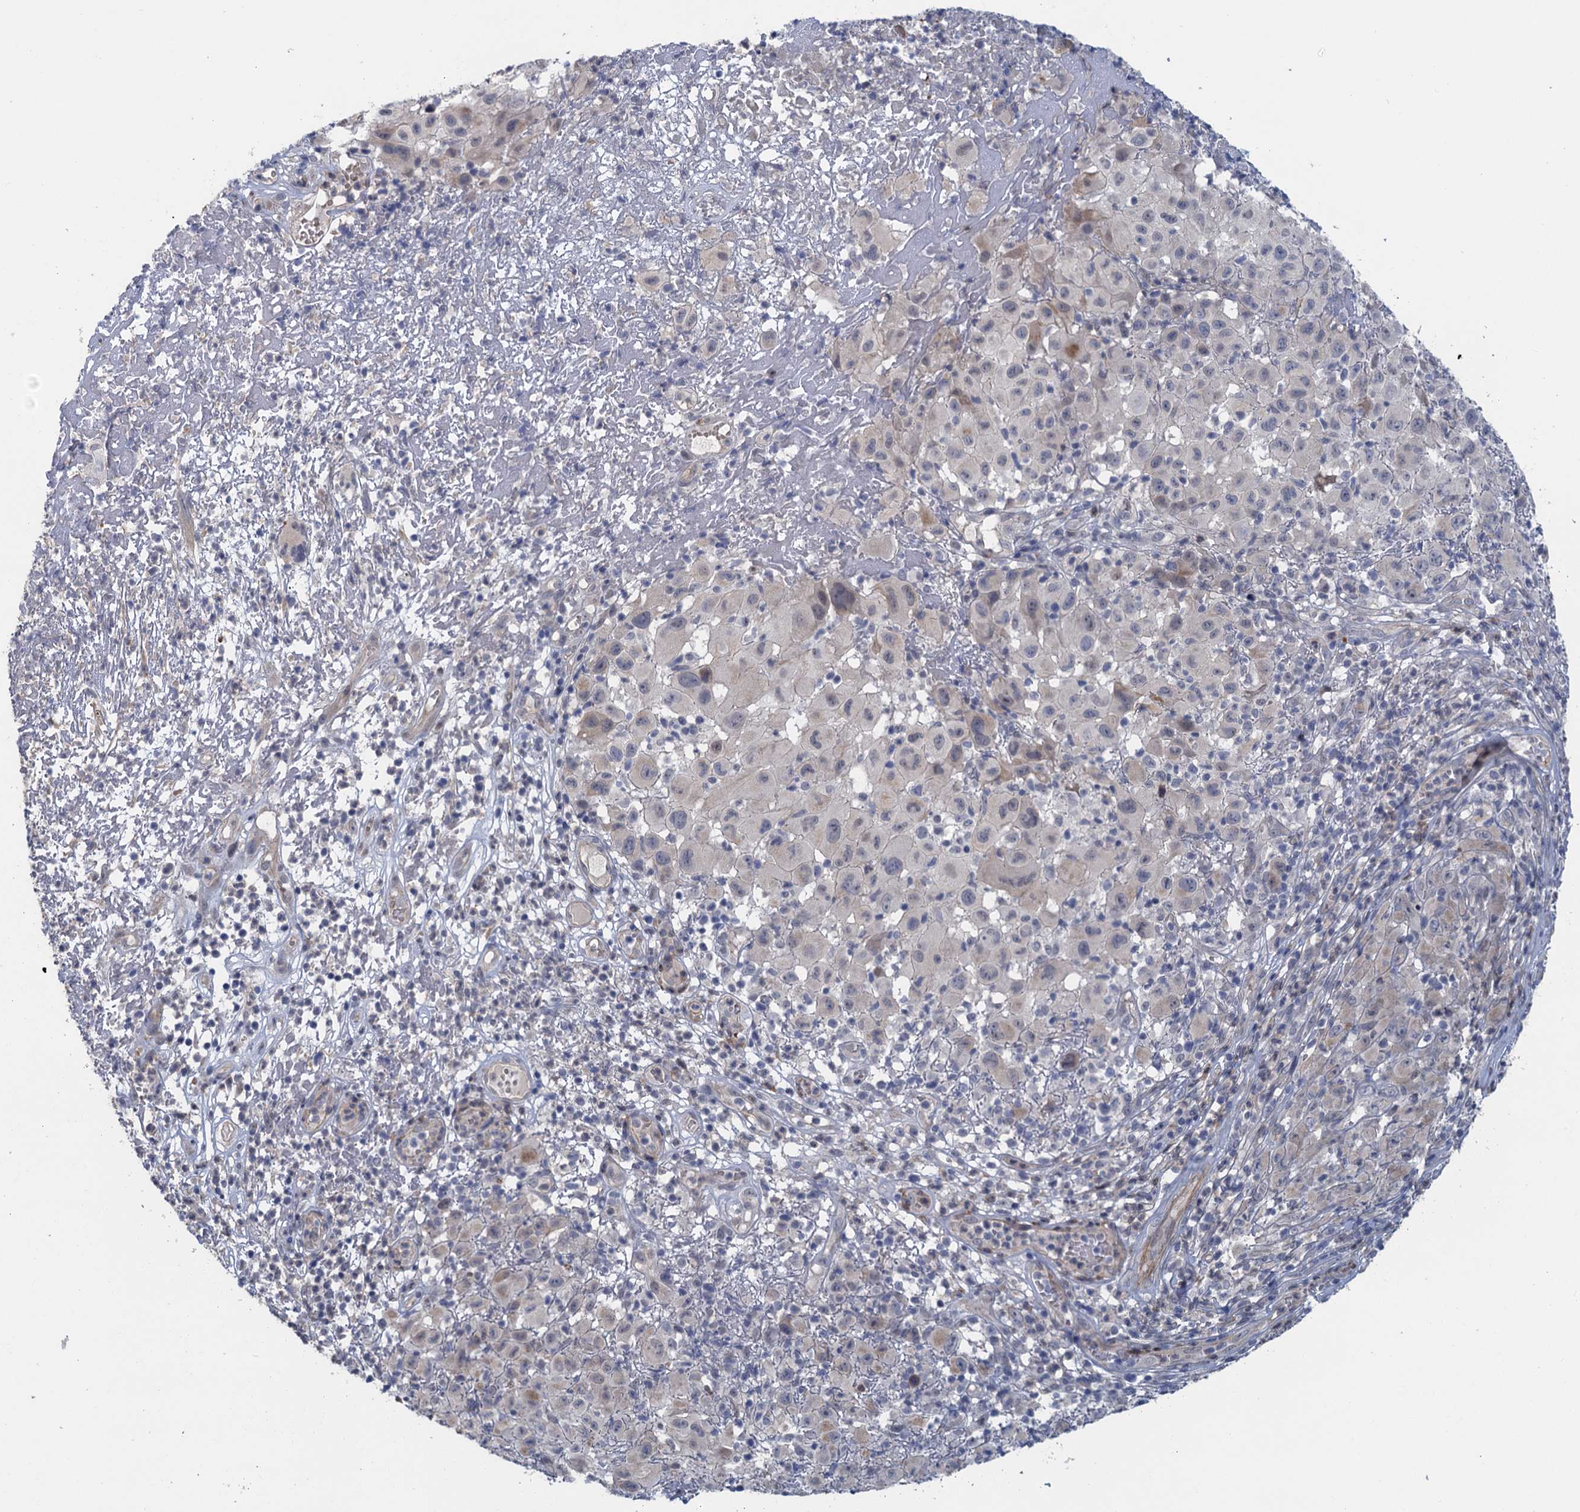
{"staining": {"intensity": "negative", "quantity": "none", "location": "none"}, "tissue": "melanoma", "cell_type": "Tumor cells", "image_type": "cancer", "snomed": [{"axis": "morphology", "description": "Malignant melanoma, NOS"}, {"axis": "topography", "description": "Skin"}], "caption": "A micrograph of melanoma stained for a protein shows no brown staining in tumor cells. (DAB immunohistochemistry visualized using brightfield microscopy, high magnification).", "gene": "MYO16", "patient": {"sex": "male", "age": 73}}